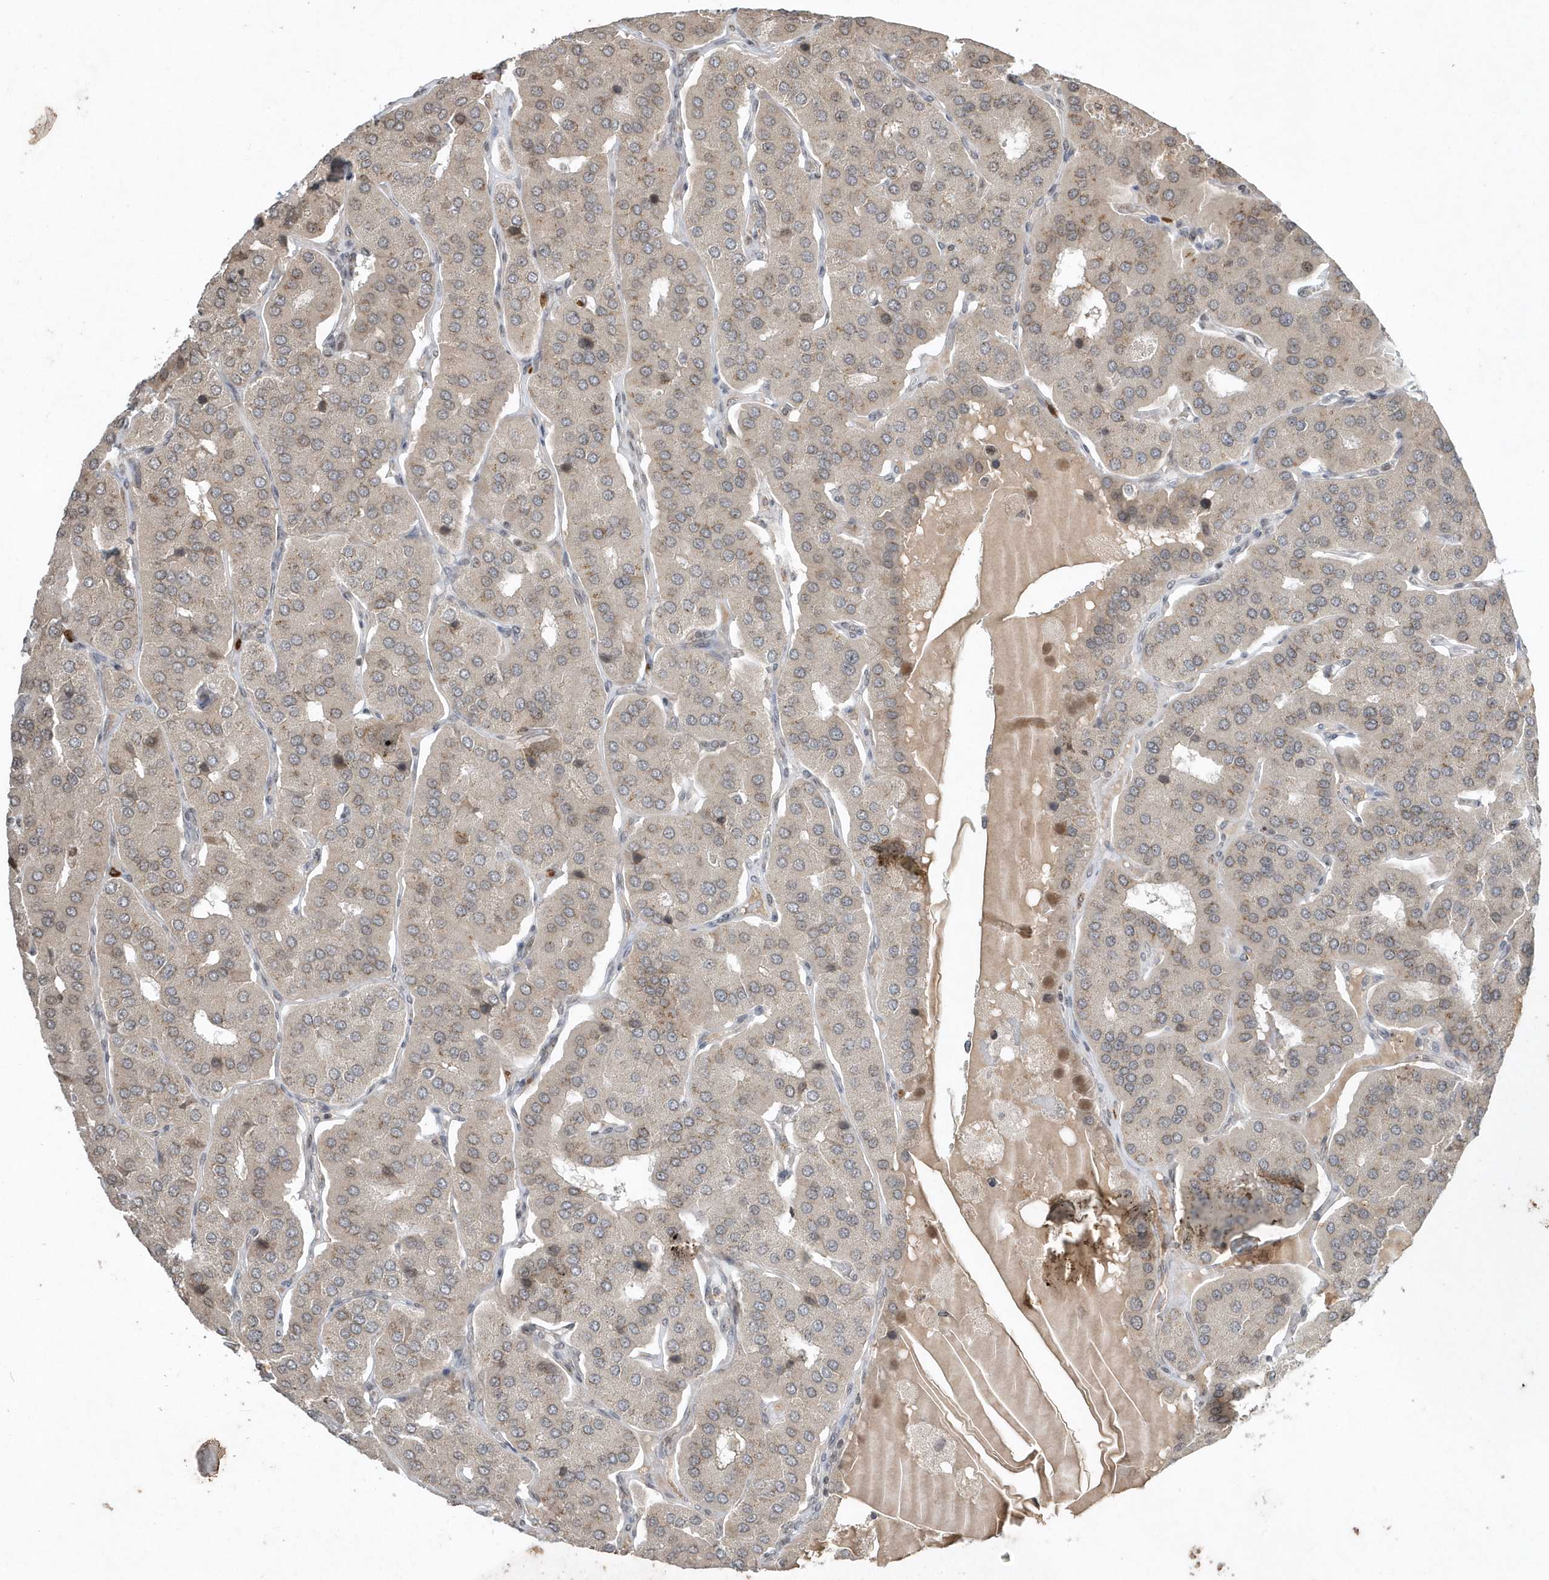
{"staining": {"intensity": "weak", "quantity": "<25%", "location": "cytoplasmic/membranous"}, "tissue": "parathyroid gland", "cell_type": "Glandular cells", "image_type": "normal", "snomed": [{"axis": "morphology", "description": "Normal tissue, NOS"}, {"axis": "morphology", "description": "Adenoma, NOS"}, {"axis": "topography", "description": "Parathyroid gland"}], "caption": "Immunohistochemistry image of benign parathyroid gland: parathyroid gland stained with DAB shows no significant protein staining in glandular cells. The staining is performed using DAB brown chromogen with nuclei counter-stained in using hematoxylin.", "gene": "EIF2B1", "patient": {"sex": "female", "age": 86}}